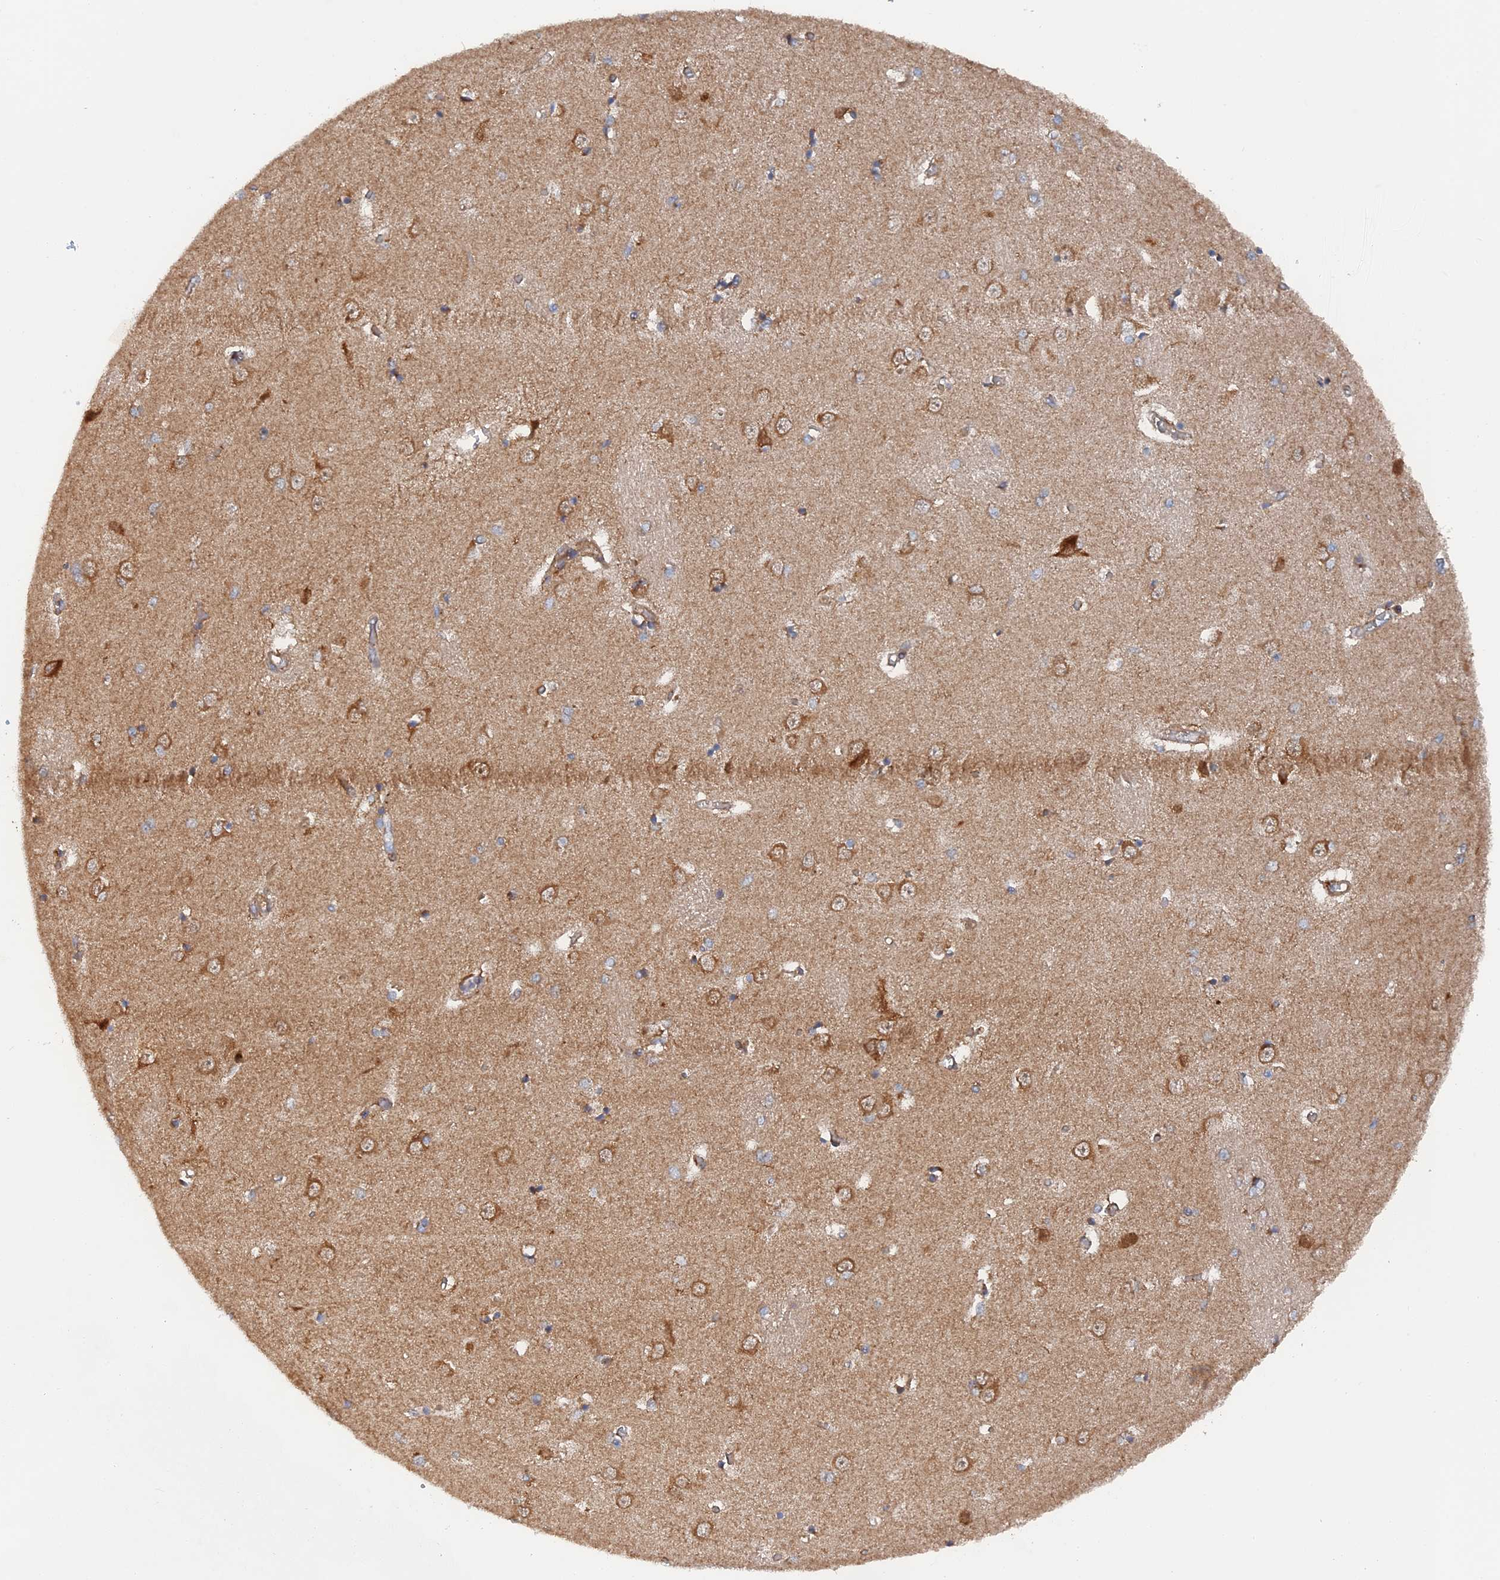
{"staining": {"intensity": "negative", "quantity": "none", "location": "none"}, "tissue": "caudate", "cell_type": "Glial cells", "image_type": "normal", "snomed": [{"axis": "morphology", "description": "Normal tissue, NOS"}, {"axis": "topography", "description": "Lateral ventricle wall"}], "caption": "Image shows no protein positivity in glial cells of normal caudate. (Brightfield microscopy of DAB immunohistochemistry (IHC) at high magnification).", "gene": "TMEM196", "patient": {"sex": "male", "age": 37}}